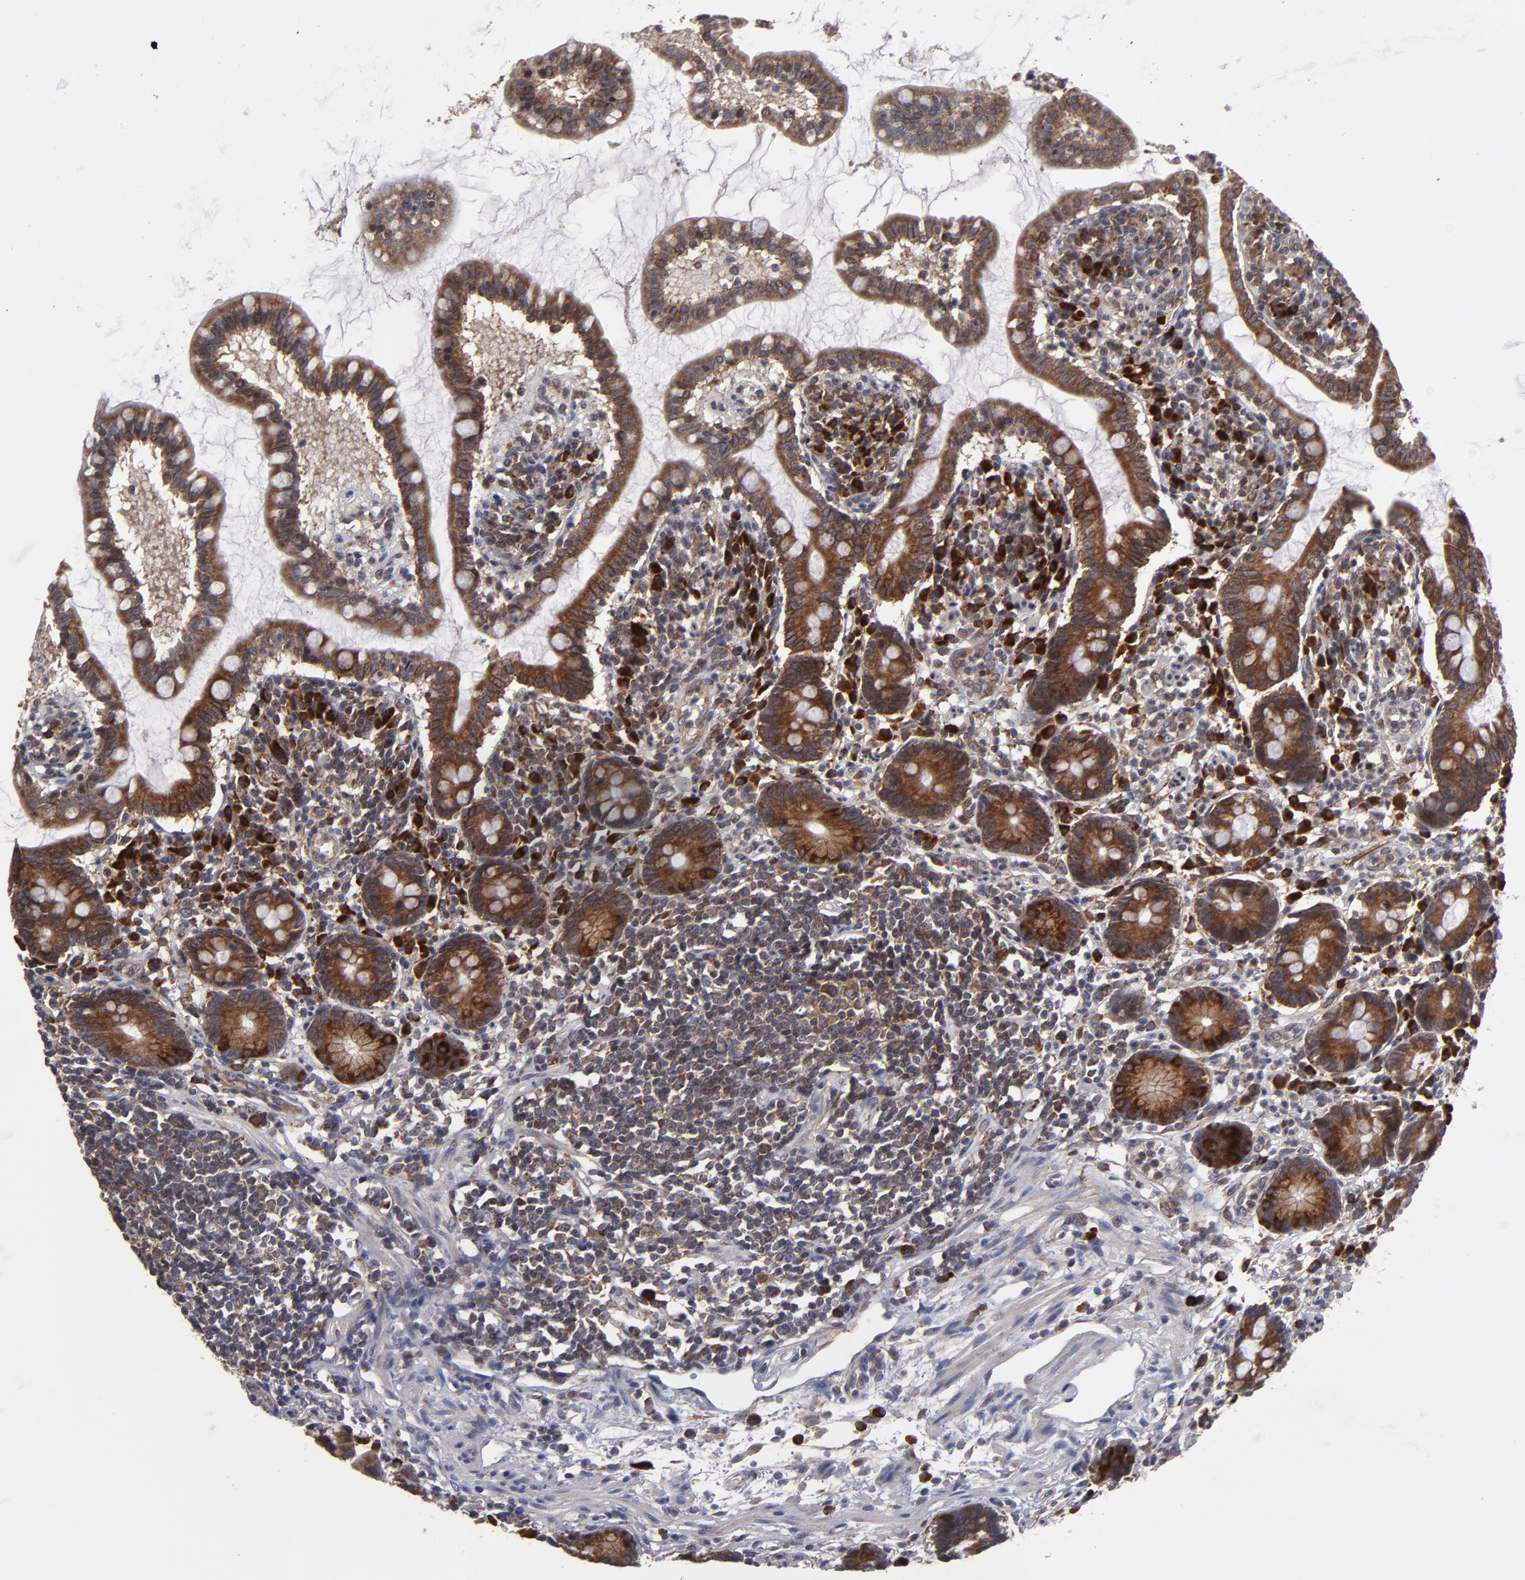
{"staining": {"intensity": "moderate", "quantity": ">75%", "location": "cytoplasmic/membranous"}, "tissue": "small intestine", "cell_type": "Glandular cells", "image_type": "normal", "snomed": [{"axis": "morphology", "description": "Normal tissue, NOS"}, {"axis": "topography", "description": "Small intestine"}], "caption": "Protein staining demonstrates moderate cytoplasmic/membranous staining in about >75% of glandular cells in benign small intestine.", "gene": "SND1", "patient": {"sex": "female", "age": 61}}